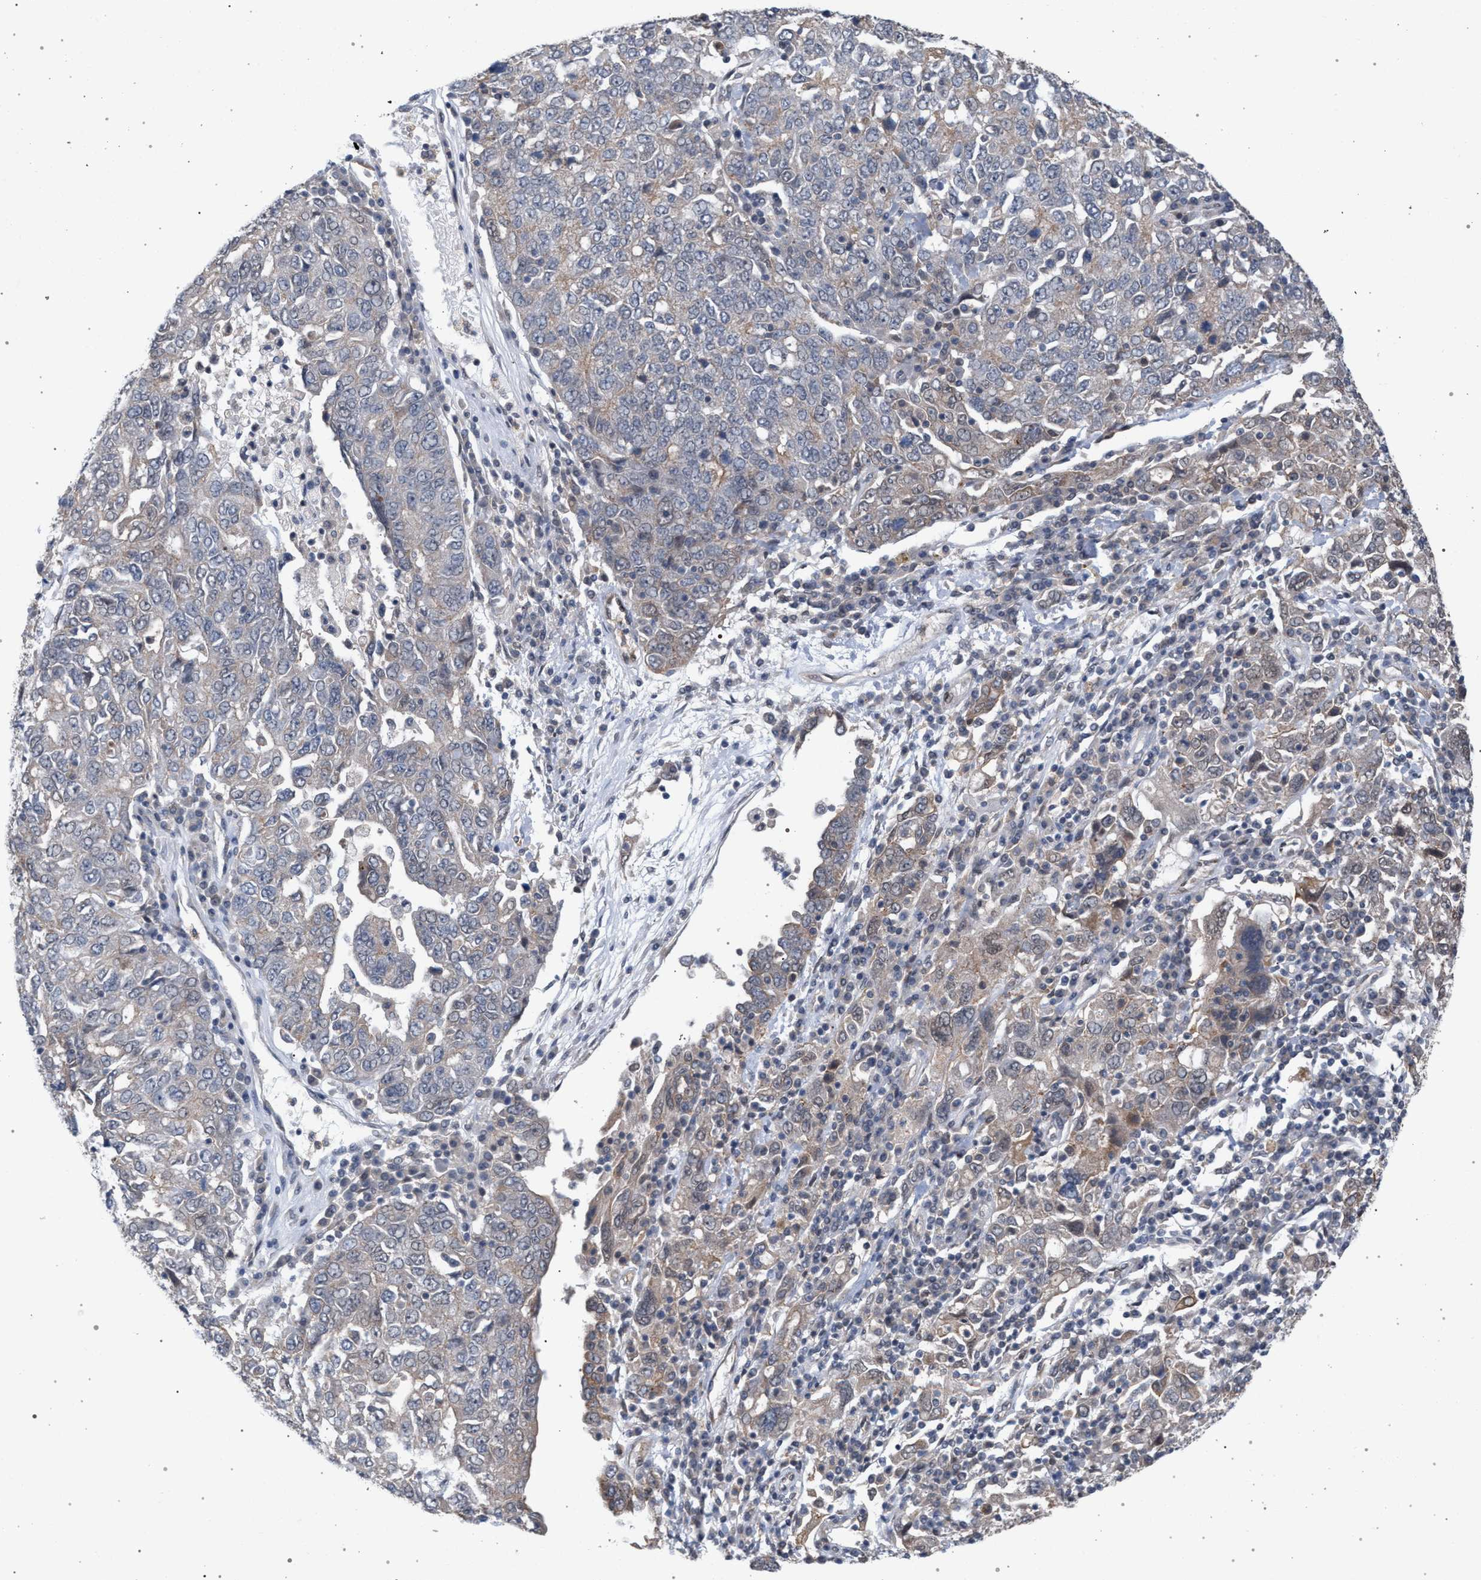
{"staining": {"intensity": "weak", "quantity": "<25%", "location": "cytoplasmic/membranous"}, "tissue": "ovarian cancer", "cell_type": "Tumor cells", "image_type": "cancer", "snomed": [{"axis": "morphology", "description": "Carcinoma, endometroid"}, {"axis": "topography", "description": "Ovary"}], "caption": "This is an IHC micrograph of endometroid carcinoma (ovarian). There is no staining in tumor cells.", "gene": "ARPC5L", "patient": {"sex": "female", "age": 62}}